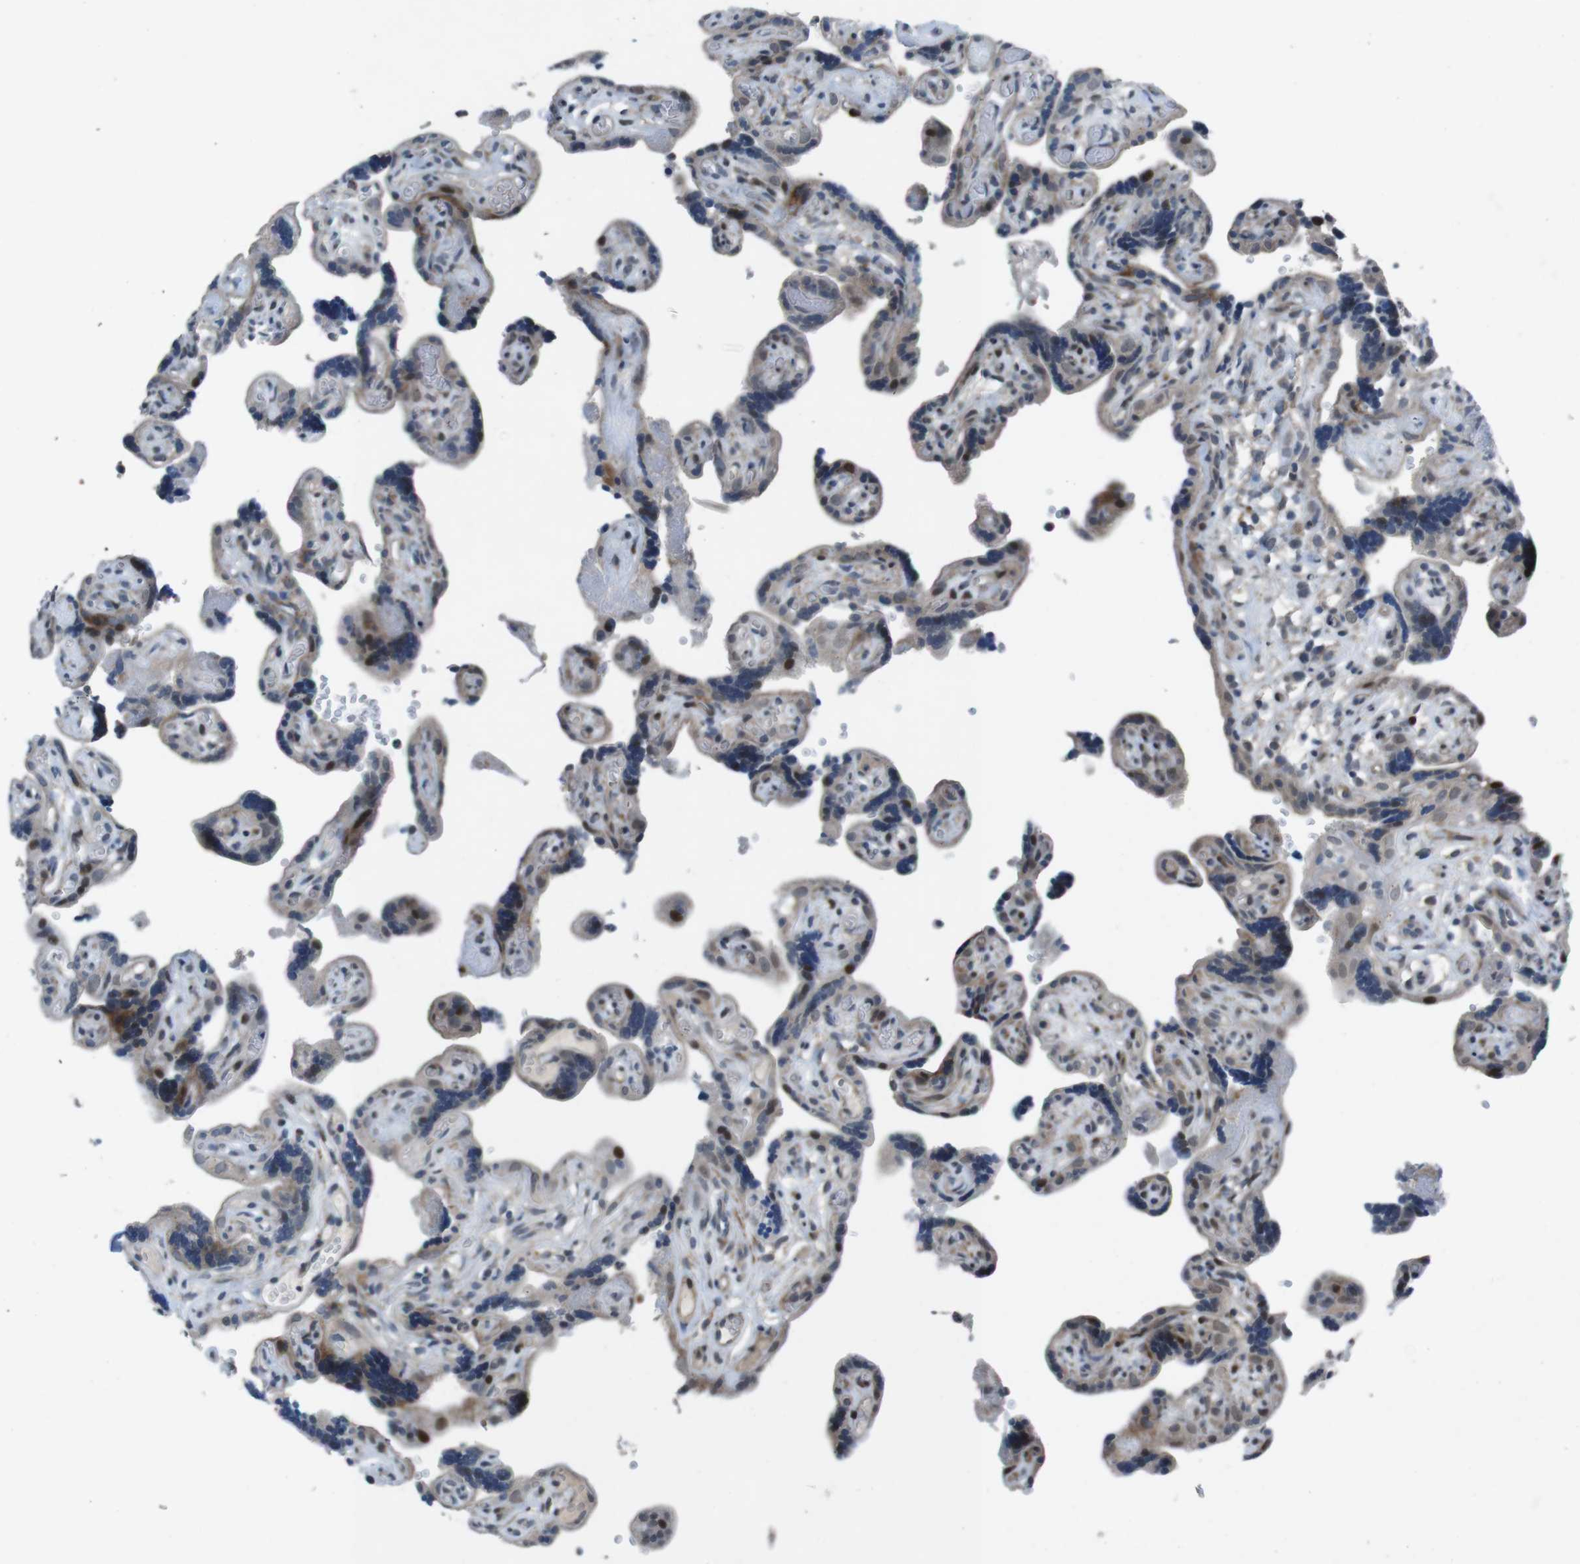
{"staining": {"intensity": "weak", "quantity": ">75%", "location": "cytoplasmic/membranous"}, "tissue": "placenta", "cell_type": "Decidual cells", "image_type": "normal", "snomed": [{"axis": "morphology", "description": "Normal tissue, NOS"}, {"axis": "topography", "description": "Placenta"}], "caption": "High-magnification brightfield microscopy of normal placenta stained with DAB (3,3'-diaminobenzidine) (brown) and counterstained with hematoxylin (blue). decidual cells exhibit weak cytoplasmic/membranous positivity is identified in approximately>75% of cells.", "gene": "PBRM1", "patient": {"sex": "female", "age": 30}}